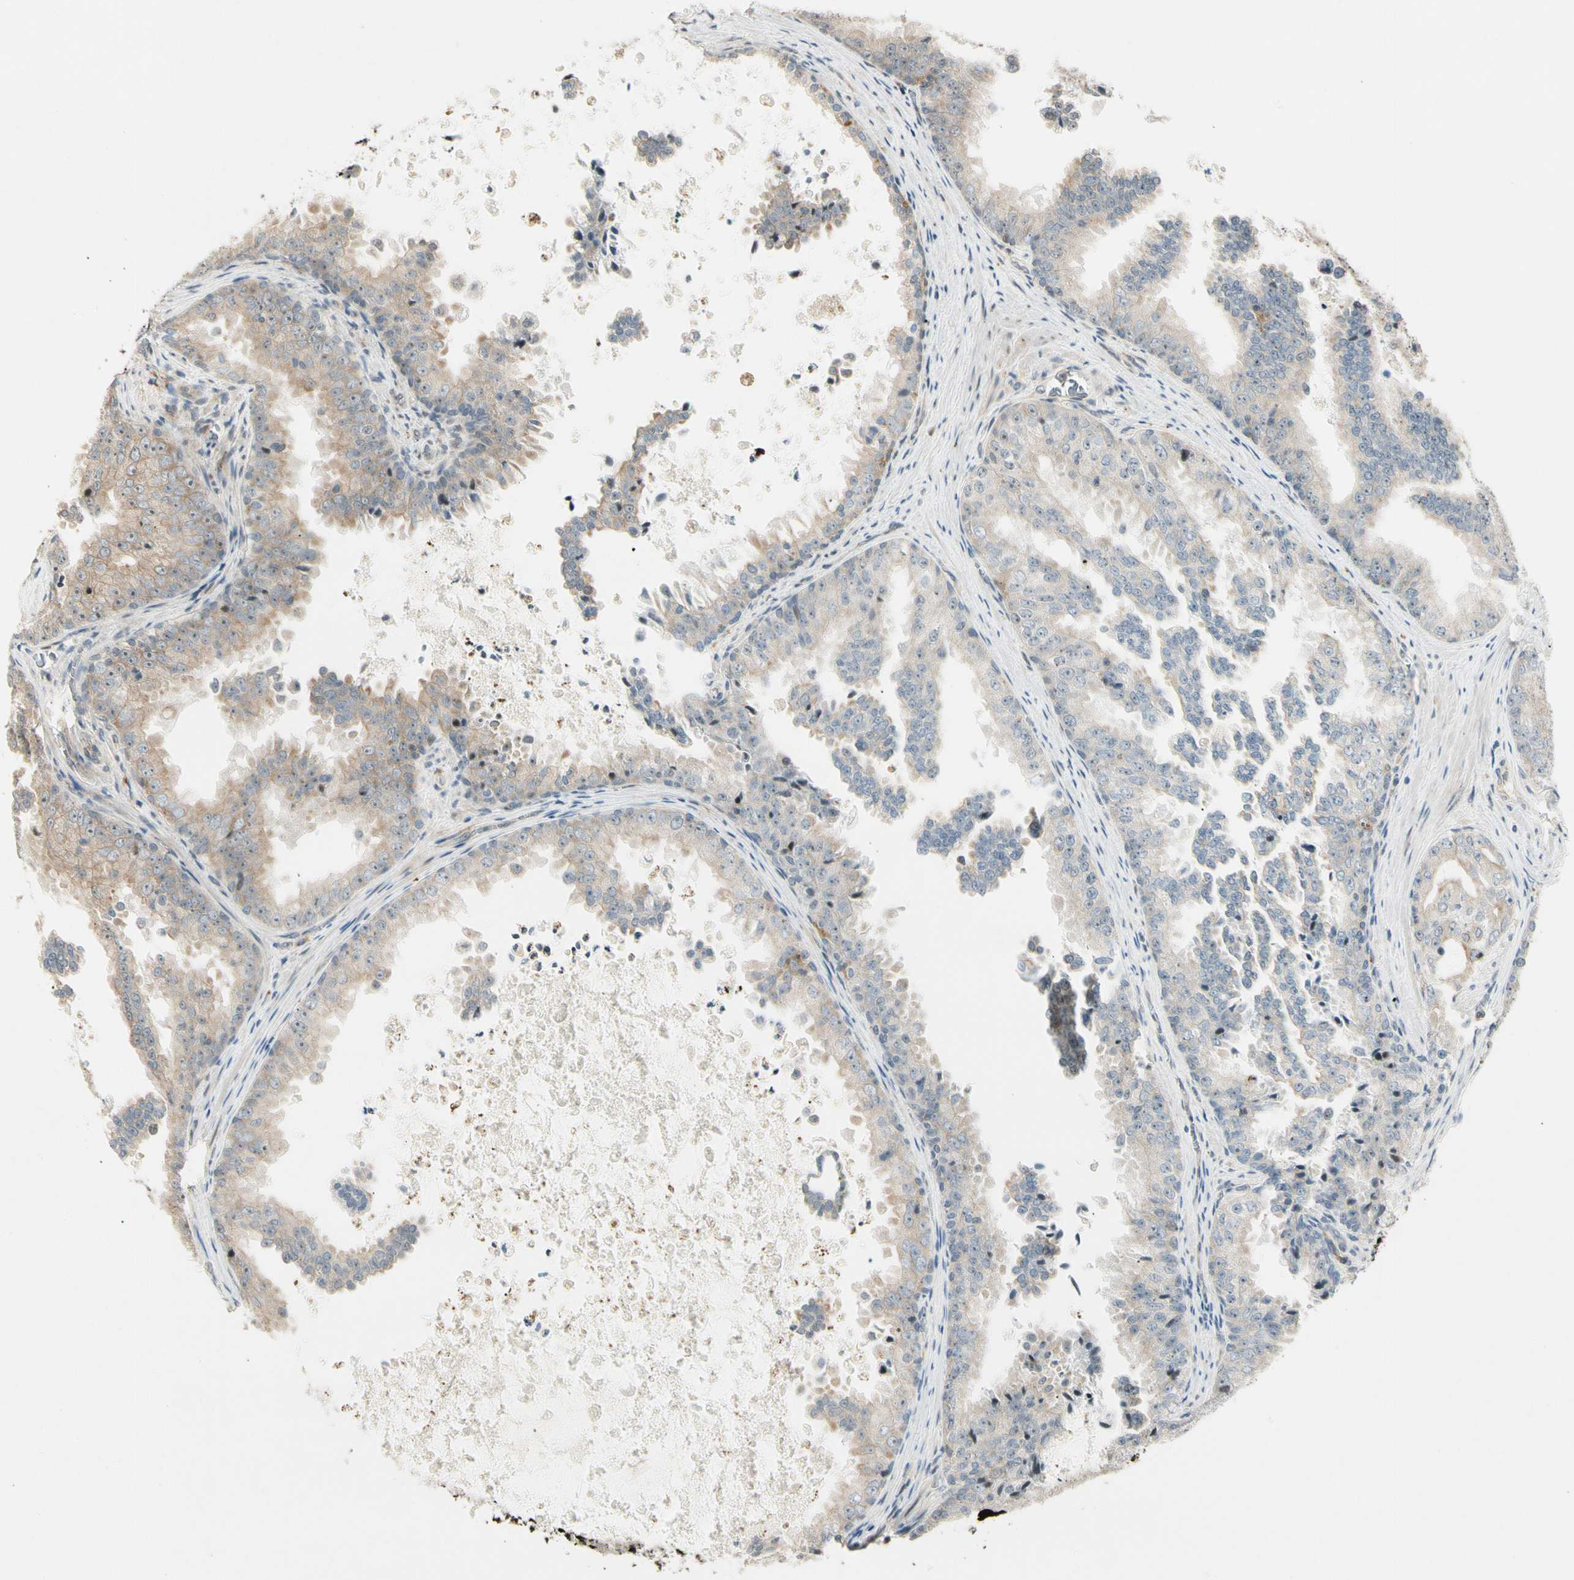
{"staining": {"intensity": "moderate", "quantity": ">75%", "location": "cytoplasmic/membranous"}, "tissue": "prostate cancer", "cell_type": "Tumor cells", "image_type": "cancer", "snomed": [{"axis": "morphology", "description": "Adenocarcinoma, High grade"}, {"axis": "topography", "description": "Prostate"}], "caption": "Prostate adenocarcinoma (high-grade) stained with DAB immunohistochemistry shows medium levels of moderate cytoplasmic/membranous expression in about >75% of tumor cells.", "gene": "FNDC3B", "patient": {"sex": "male", "age": 73}}